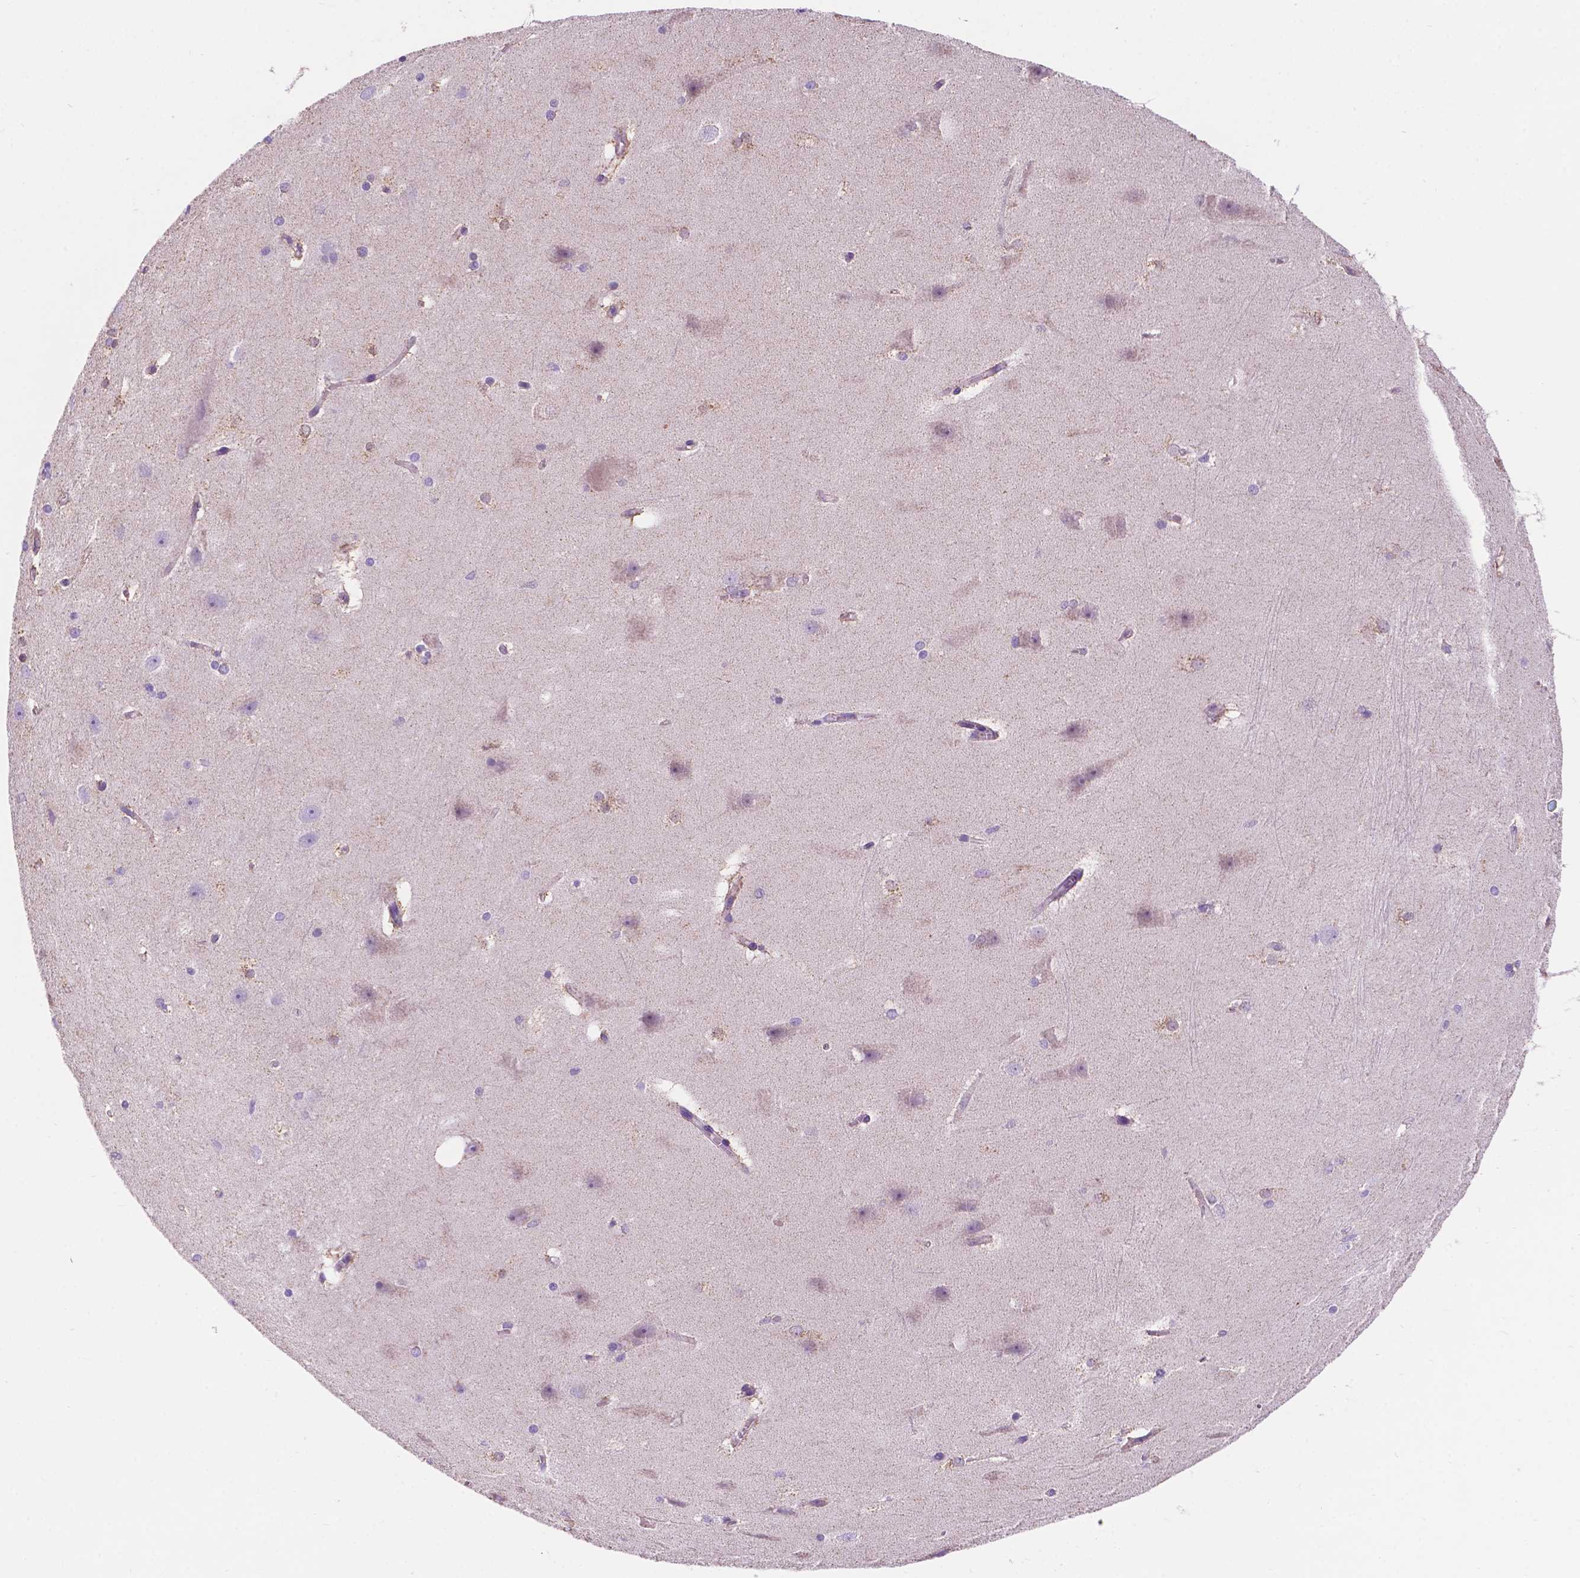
{"staining": {"intensity": "negative", "quantity": "none", "location": "none"}, "tissue": "hippocampus", "cell_type": "Glial cells", "image_type": "normal", "snomed": [{"axis": "morphology", "description": "Normal tissue, NOS"}, {"axis": "topography", "description": "Cerebral cortex"}, {"axis": "topography", "description": "Hippocampus"}], "caption": "This is a image of IHC staining of unremarkable hippocampus, which shows no positivity in glial cells. Brightfield microscopy of immunohistochemistry (IHC) stained with DAB (3,3'-diaminobenzidine) (brown) and hematoxylin (blue), captured at high magnification.", "gene": "TRPV5", "patient": {"sex": "female", "age": 19}}